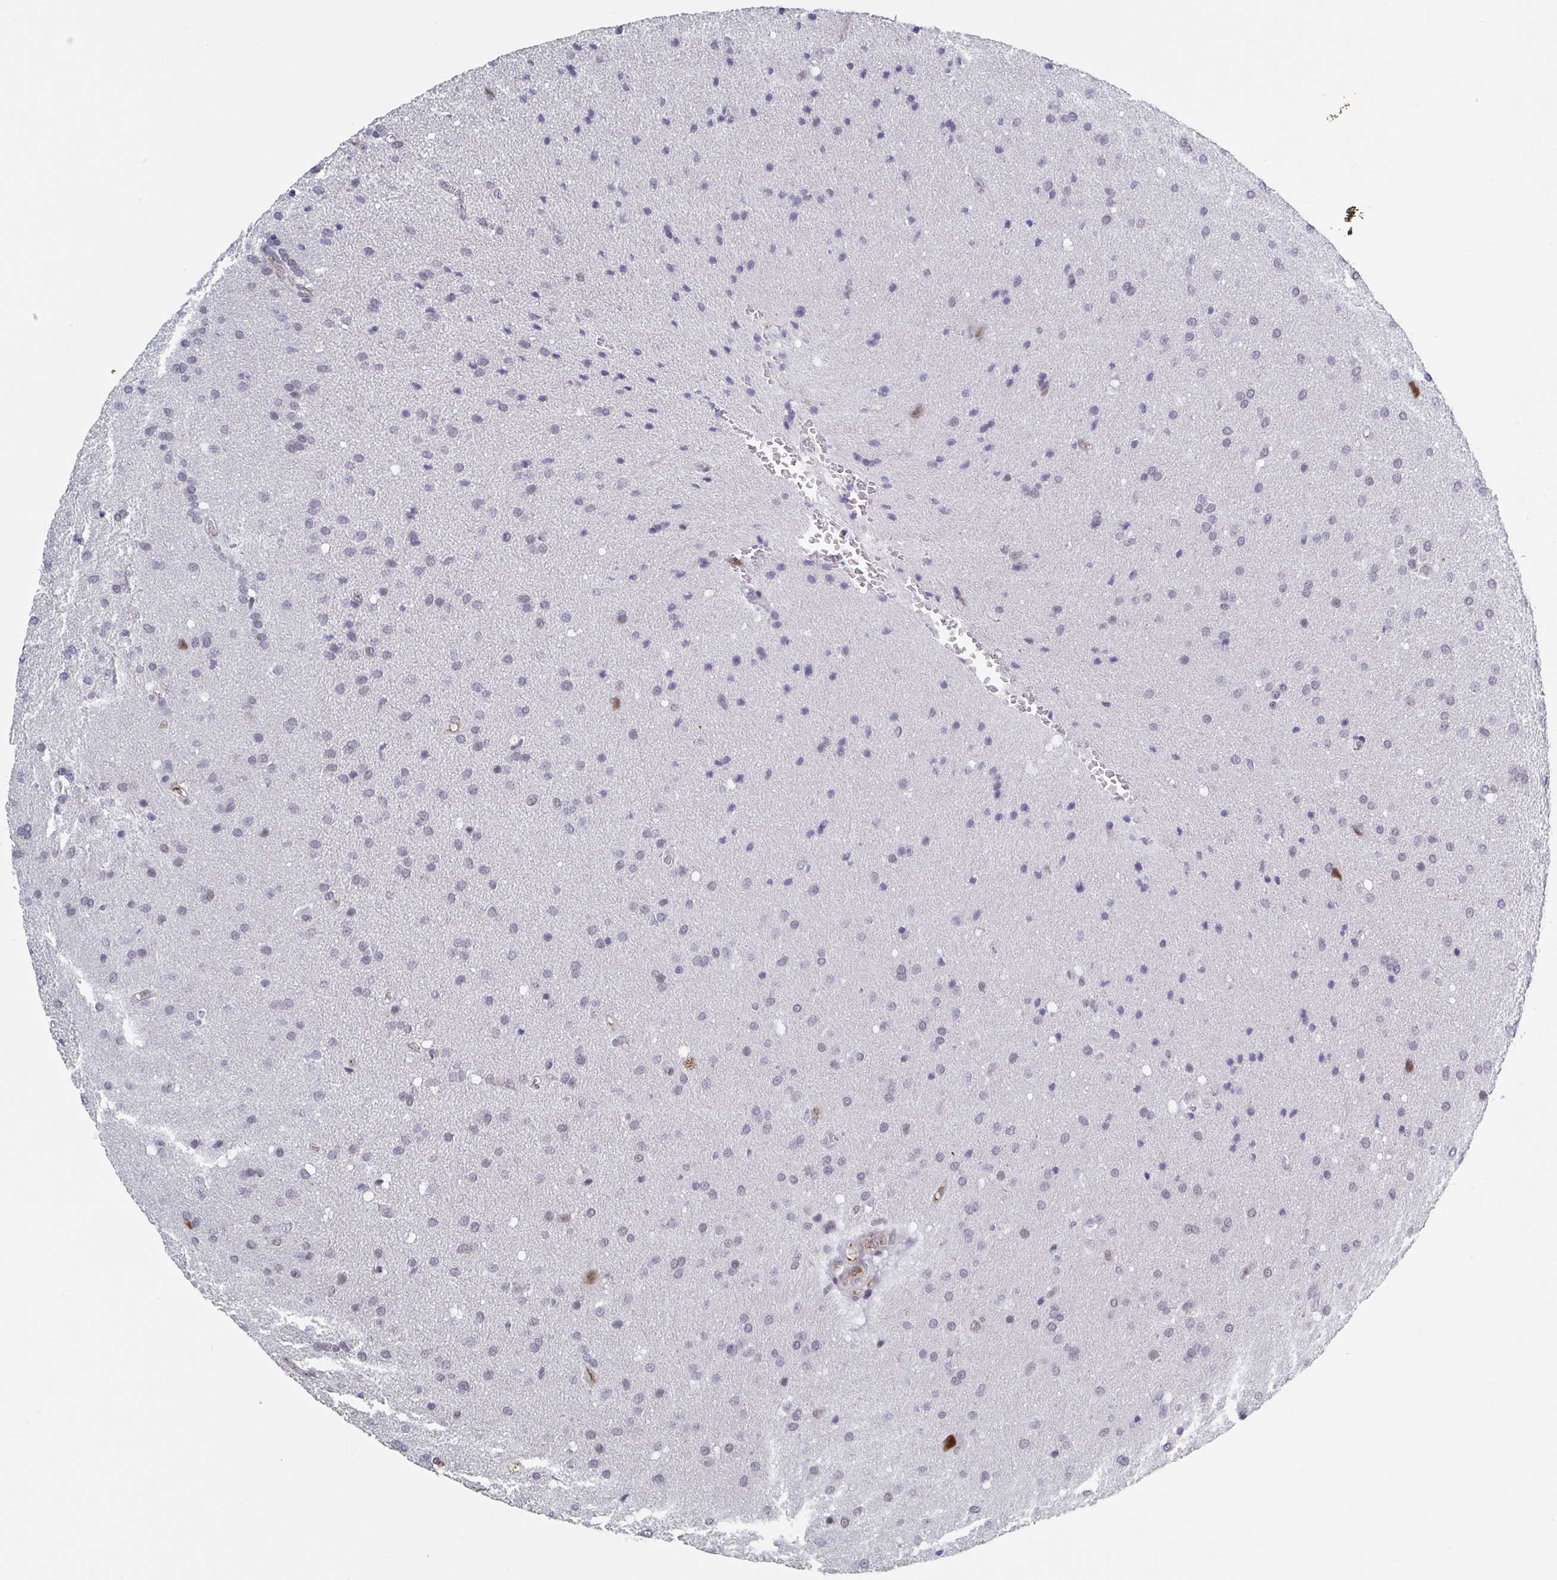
{"staining": {"intensity": "negative", "quantity": "none", "location": "none"}, "tissue": "glioma", "cell_type": "Tumor cells", "image_type": "cancer", "snomed": [{"axis": "morphology", "description": "Glioma, malignant, Low grade"}, {"axis": "topography", "description": "Brain"}], "caption": "IHC micrograph of neoplastic tissue: human glioma stained with DAB displays no significant protein positivity in tumor cells.", "gene": "BCL7B", "patient": {"sex": "female", "age": 54}}